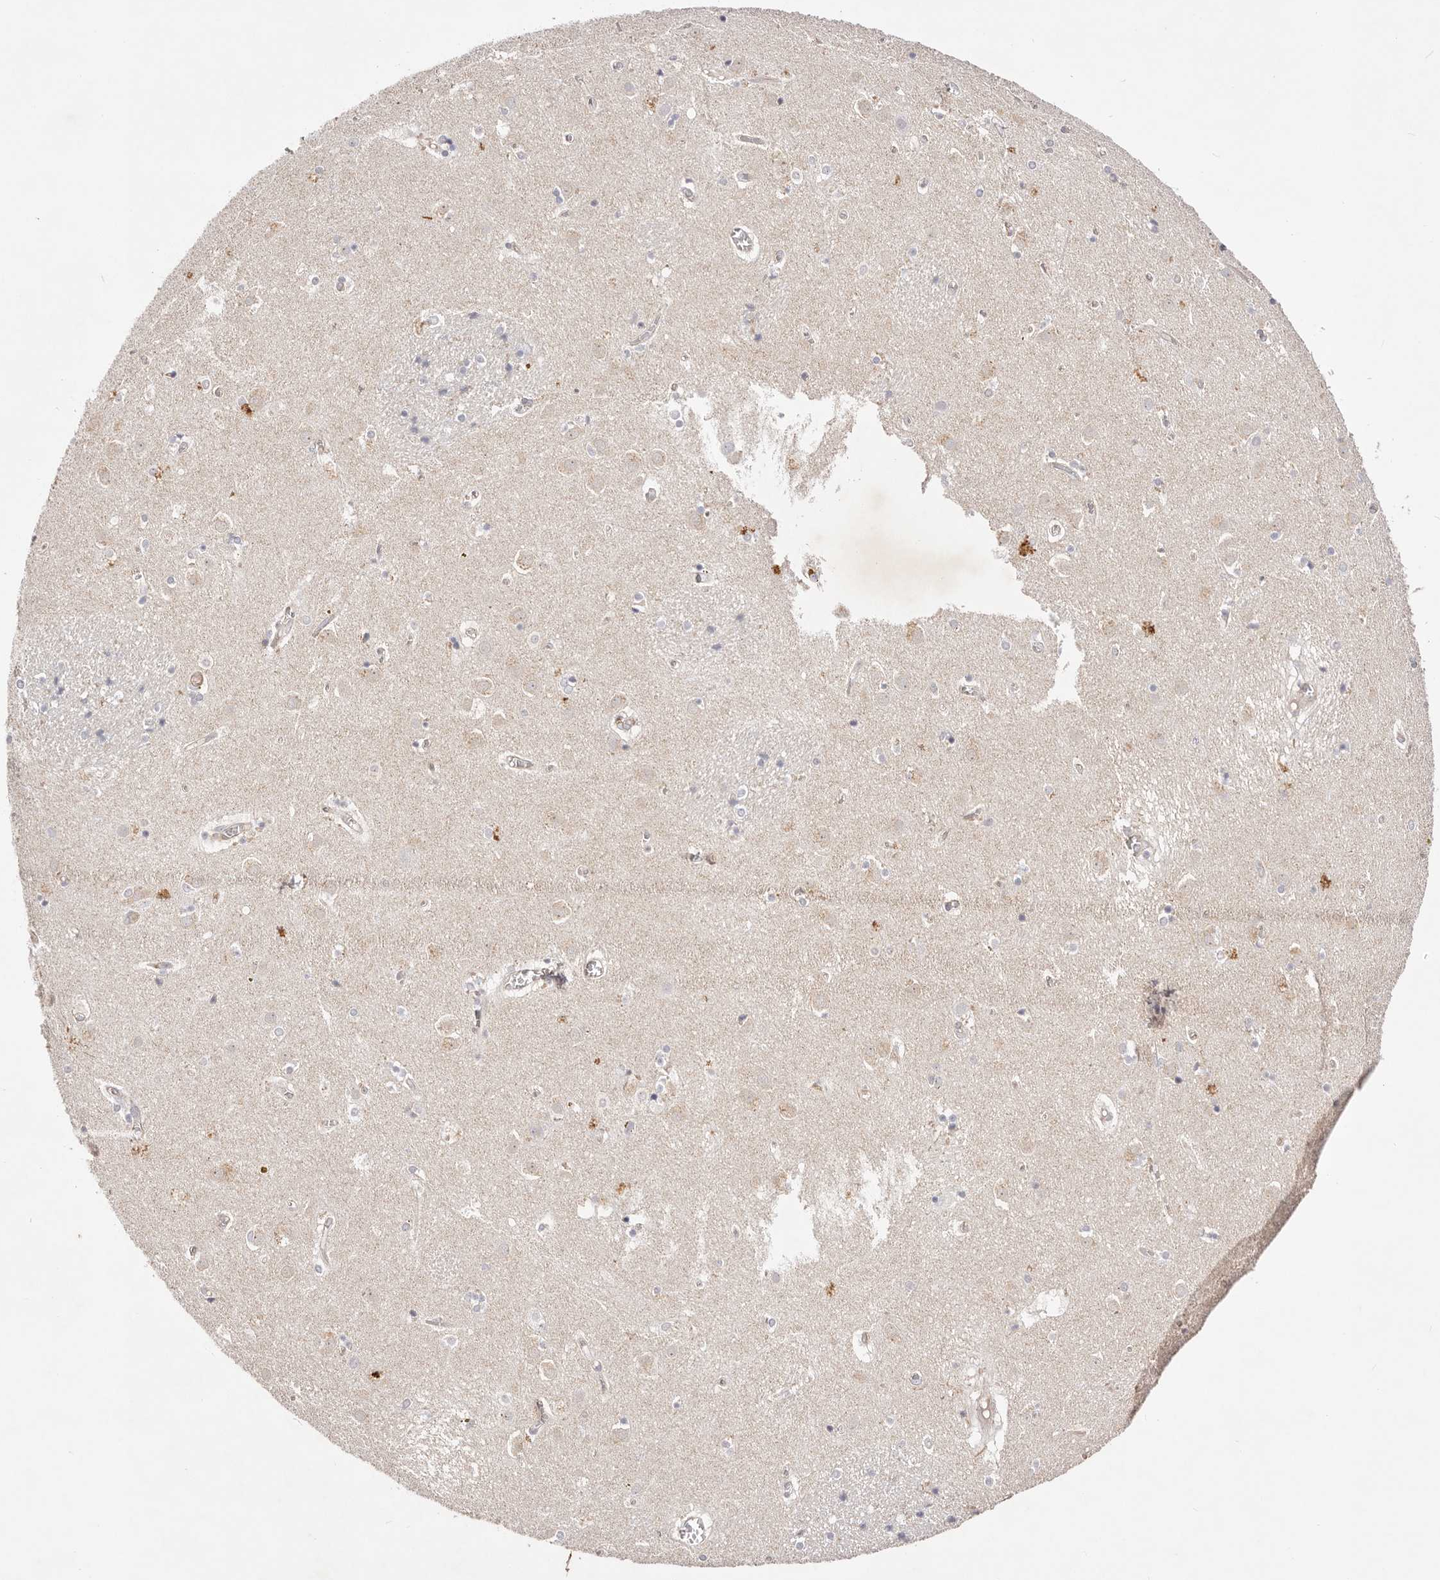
{"staining": {"intensity": "negative", "quantity": "none", "location": "none"}, "tissue": "caudate", "cell_type": "Glial cells", "image_type": "normal", "snomed": [{"axis": "morphology", "description": "Normal tissue, NOS"}, {"axis": "topography", "description": "Lateral ventricle wall"}], "caption": "This micrograph is of normal caudate stained with IHC to label a protein in brown with the nuclei are counter-stained blue. There is no positivity in glial cells.", "gene": "SLC35B2", "patient": {"sex": "male", "age": 70}}